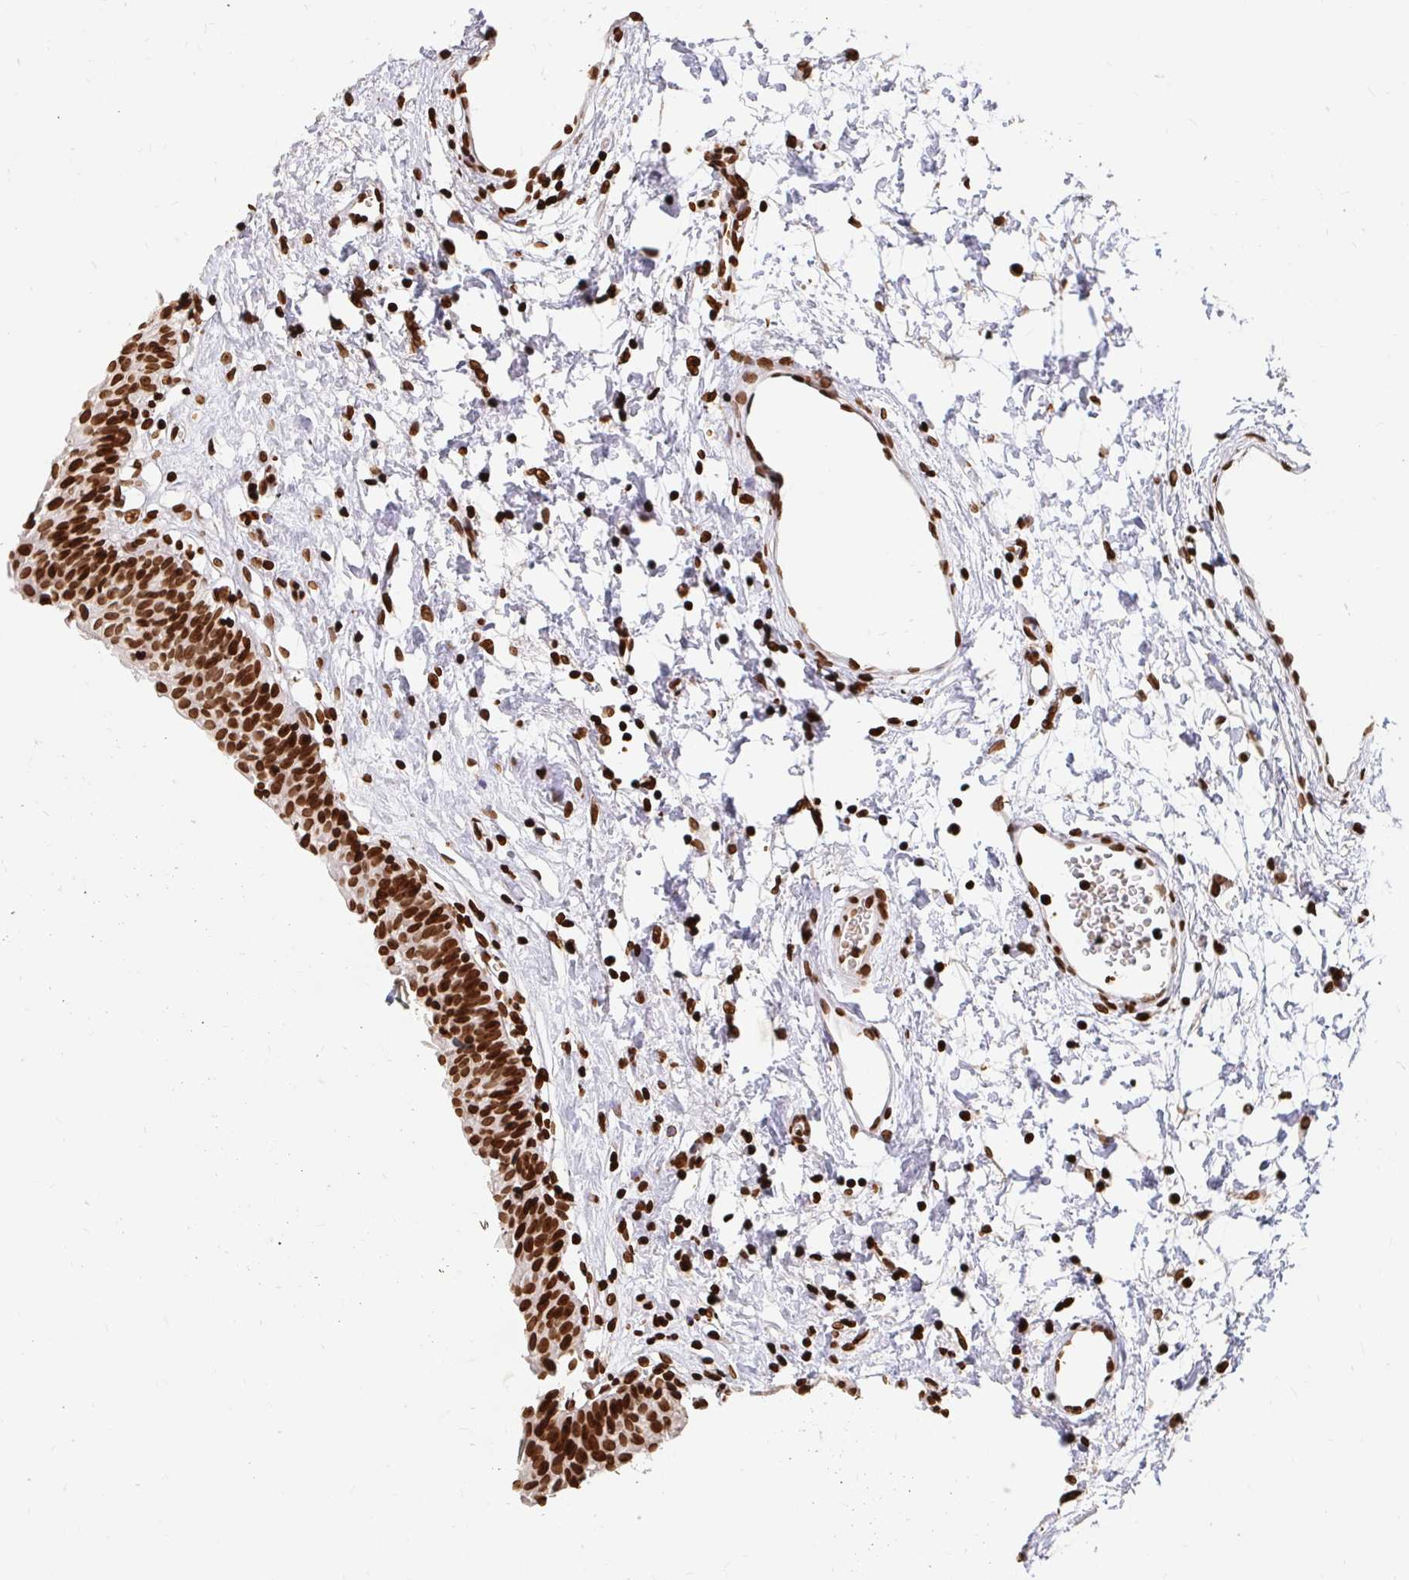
{"staining": {"intensity": "strong", "quantity": ">75%", "location": "nuclear"}, "tissue": "urinary bladder", "cell_type": "Urothelial cells", "image_type": "normal", "snomed": [{"axis": "morphology", "description": "Normal tissue, NOS"}, {"axis": "topography", "description": "Urinary bladder"}], "caption": "Immunohistochemistry (IHC) photomicrograph of normal urinary bladder: urinary bladder stained using IHC exhibits high levels of strong protein expression localized specifically in the nuclear of urothelial cells, appearing as a nuclear brown color.", "gene": "H2BC5", "patient": {"sex": "male", "age": 51}}